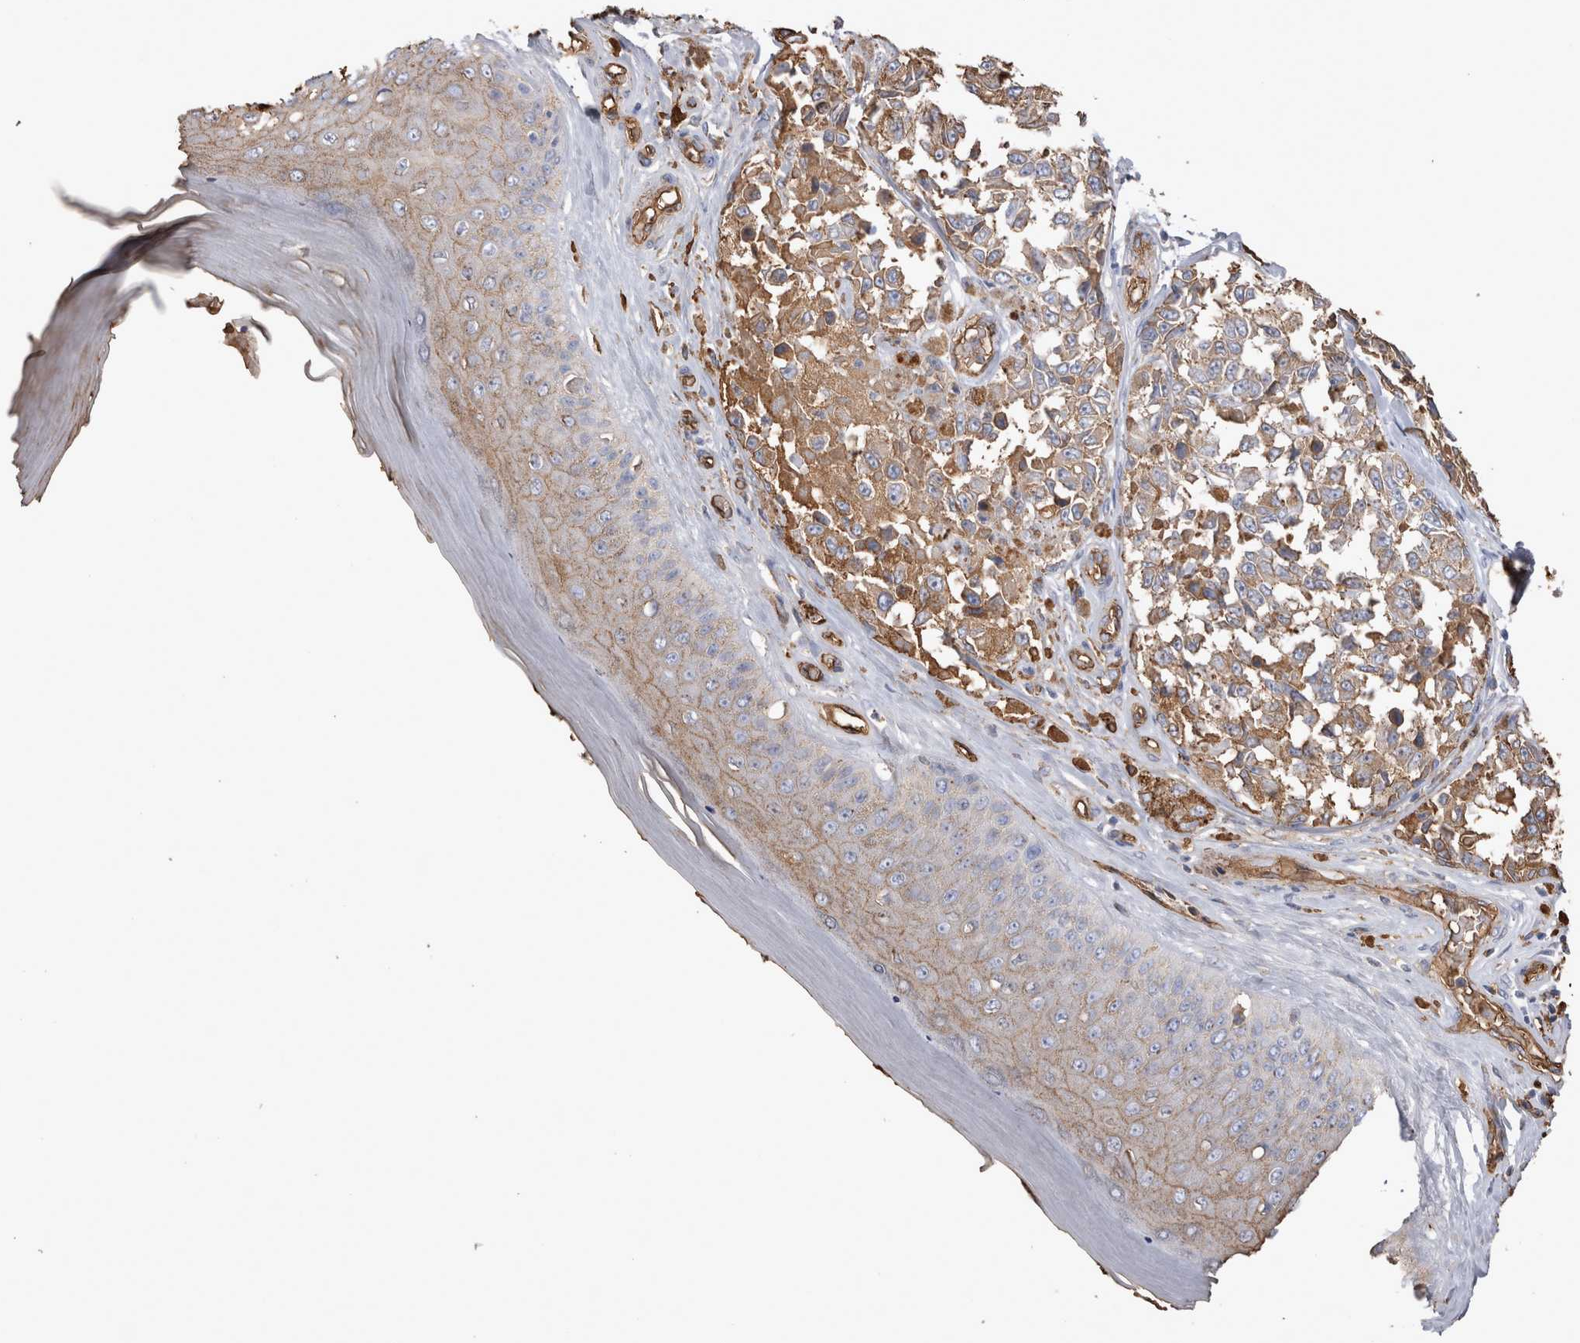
{"staining": {"intensity": "weak", "quantity": ">75%", "location": "cytoplasmic/membranous"}, "tissue": "melanoma", "cell_type": "Tumor cells", "image_type": "cancer", "snomed": [{"axis": "morphology", "description": "Malignant melanoma, NOS"}, {"axis": "topography", "description": "Skin"}], "caption": "Immunohistochemical staining of human melanoma exhibits weak cytoplasmic/membranous protein positivity in about >75% of tumor cells. The protein of interest is shown in brown color, while the nuclei are stained blue.", "gene": "IL17RC", "patient": {"sex": "female", "age": 64}}